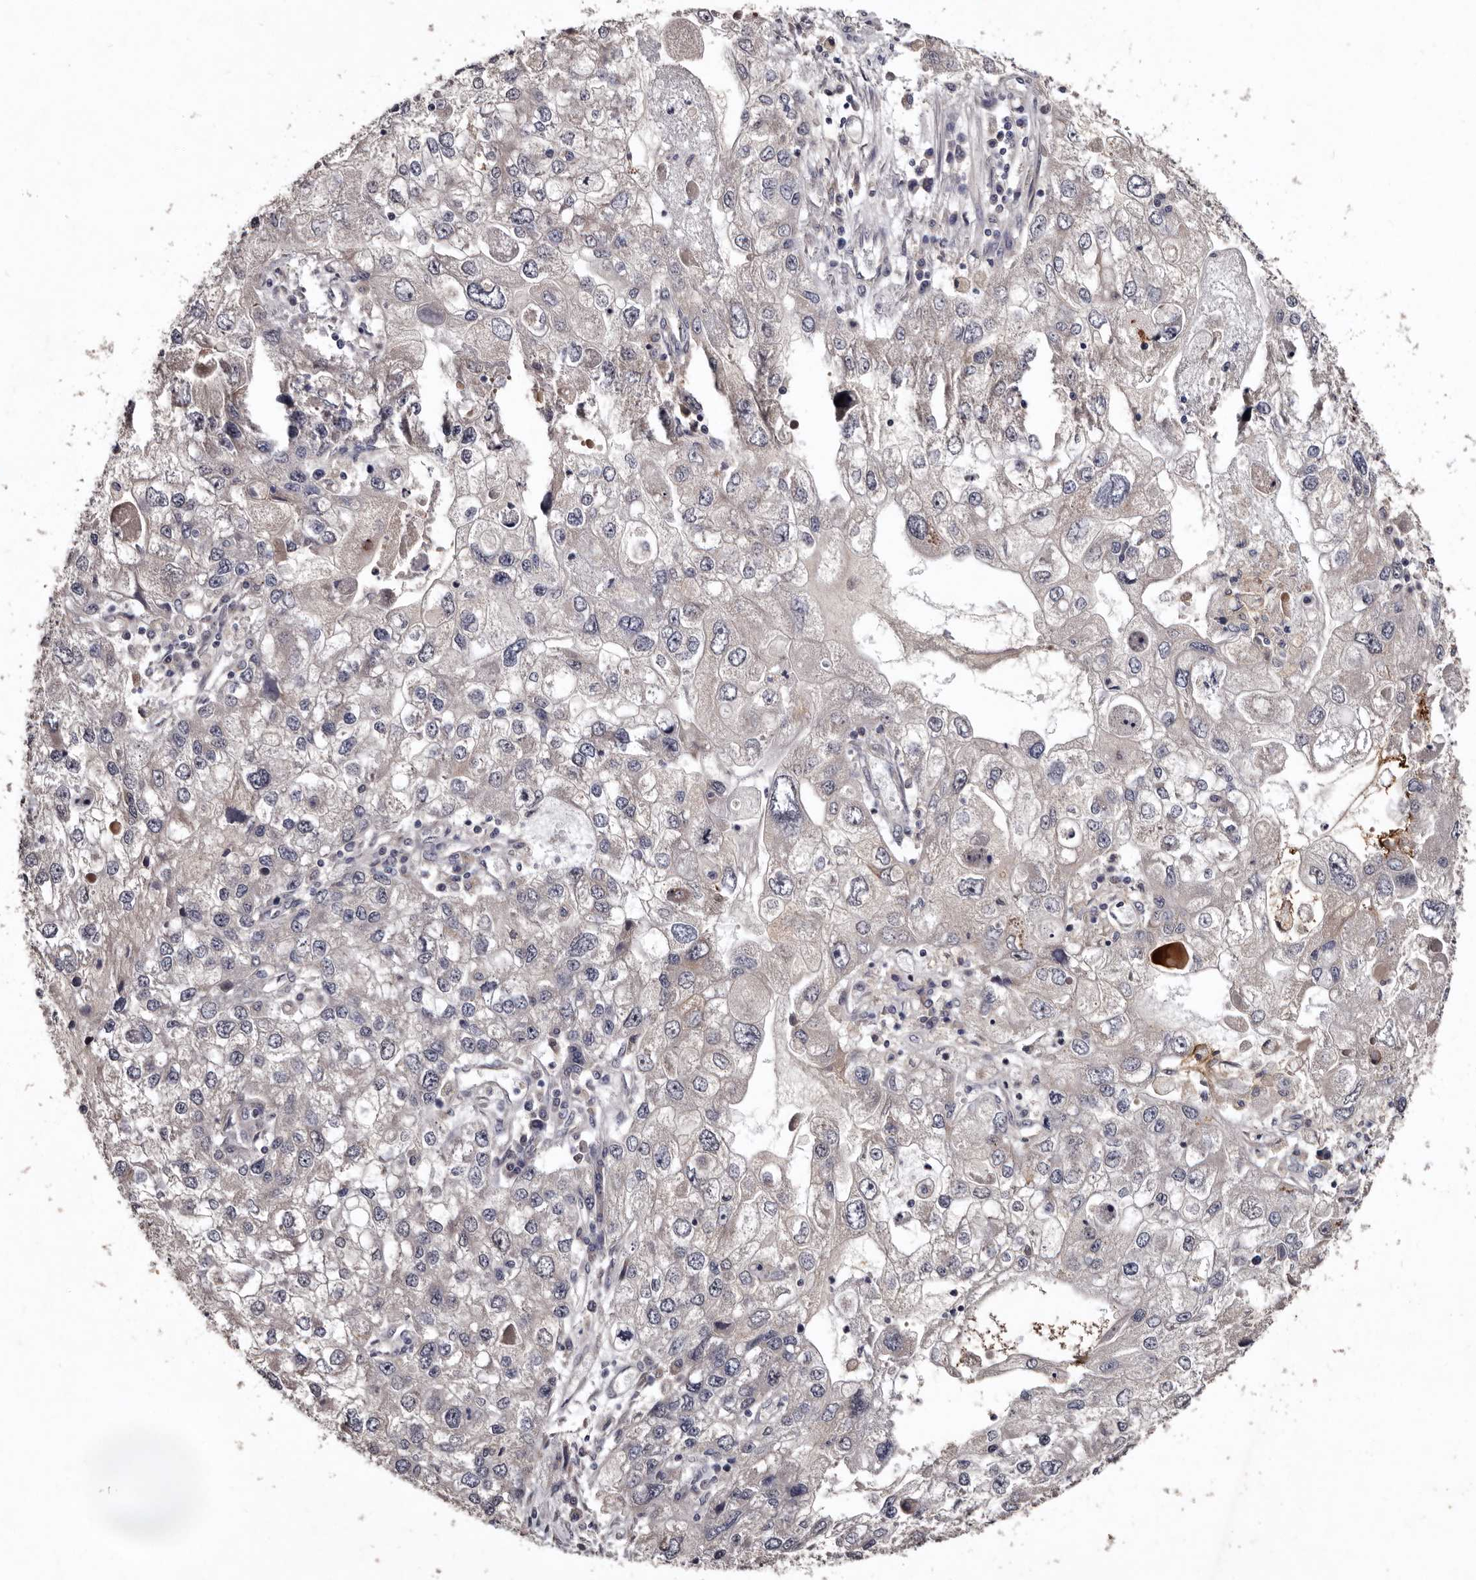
{"staining": {"intensity": "moderate", "quantity": "25%-75%", "location": "cytoplasmic/membranous"}, "tissue": "endometrial cancer", "cell_type": "Tumor cells", "image_type": "cancer", "snomed": [{"axis": "morphology", "description": "Adenocarcinoma, NOS"}, {"axis": "topography", "description": "Endometrium"}], "caption": "An IHC photomicrograph of tumor tissue is shown. Protein staining in brown highlights moderate cytoplasmic/membranous positivity in adenocarcinoma (endometrial) within tumor cells.", "gene": "FAM91A1", "patient": {"sex": "female", "age": 49}}